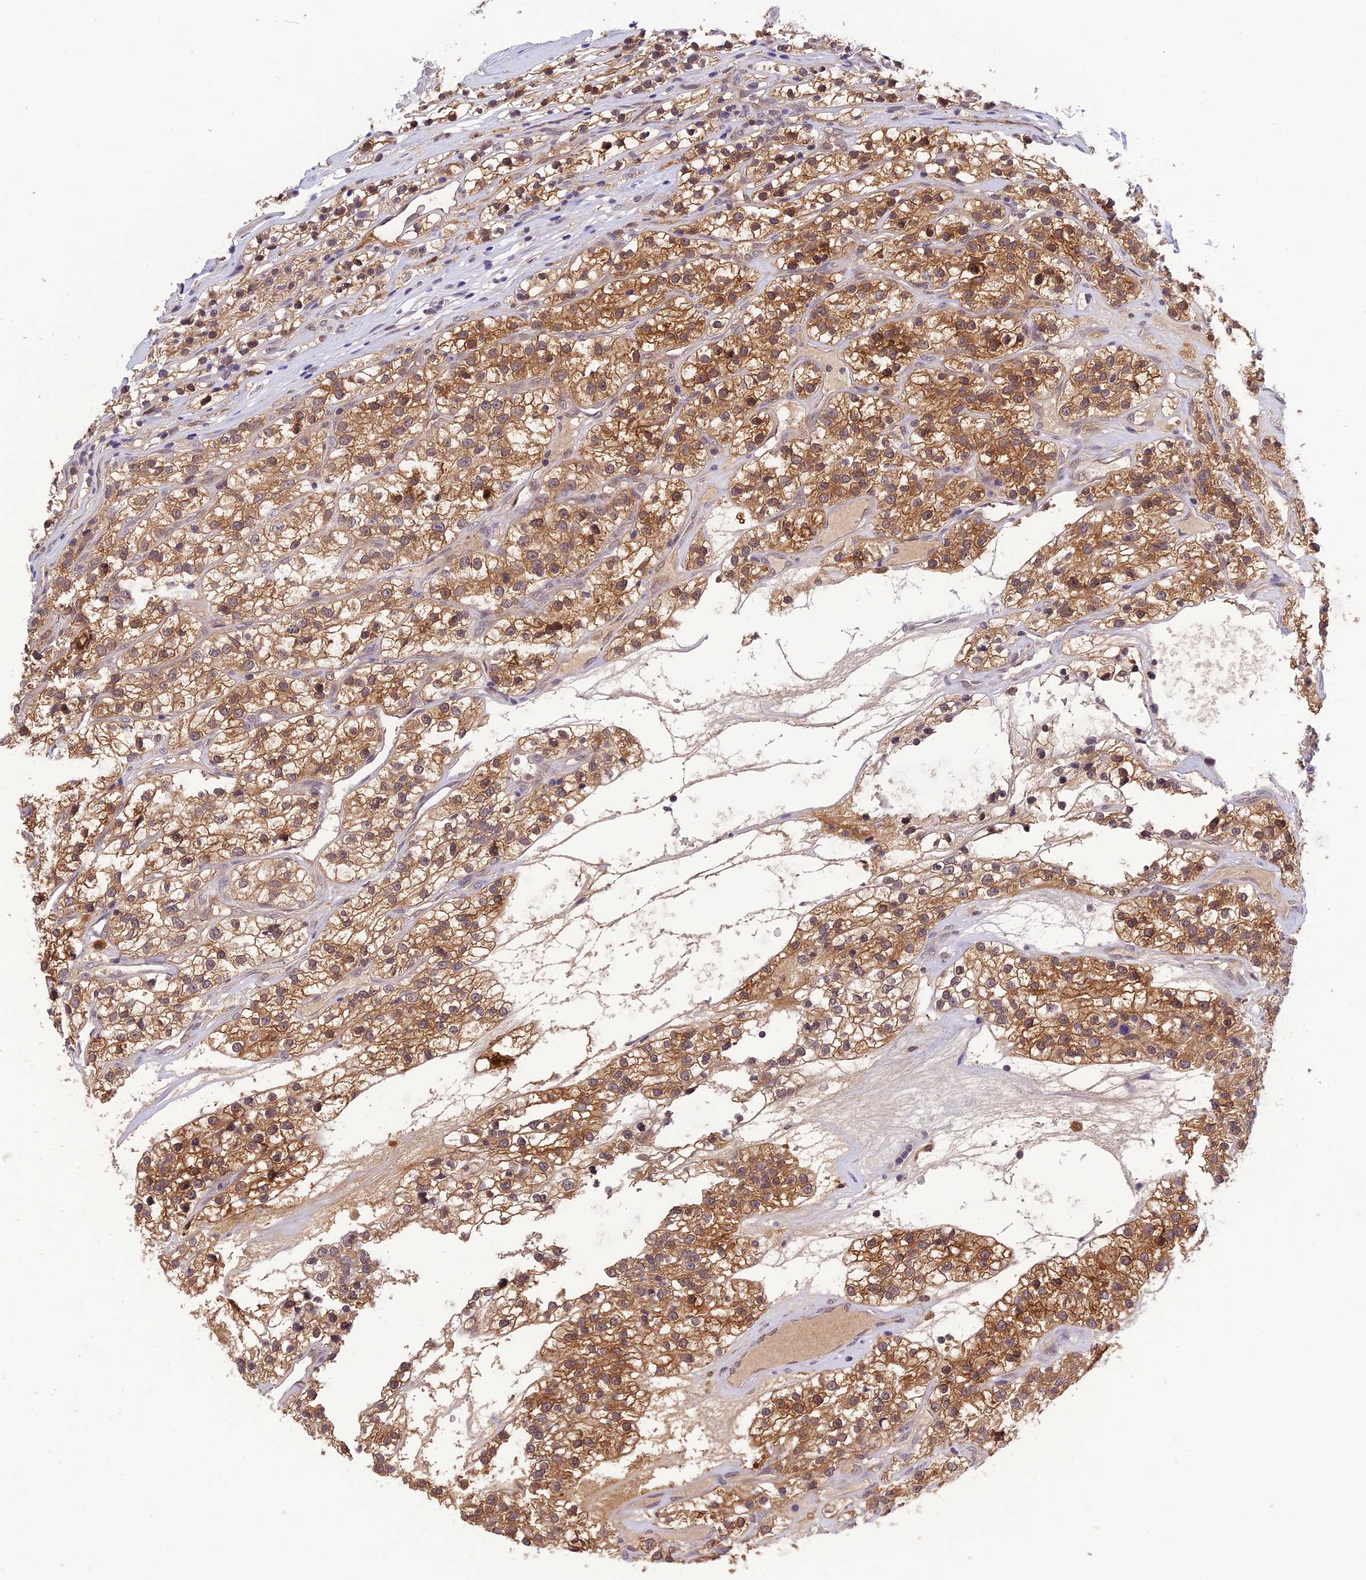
{"staining": {"intensity": "moderate", "quantity": ">75%", "location": "cytoplasmic/membranous"}, "tissue": "renal cancer", "cell_type": "Tumor cells", "image_type": "cancer", "snomed": [{"axis": "morphology", "description": "Adenocarcinoma, NOS"}, {"axis": "topography", "description": "Kidney"}], "caption": "The photomicrograph displays immunohistochemical staining of adenocarcinoma (renal). There is moderate cytoplasmic/membranous positivity is present in approximately >75% of tumor cells. Using DAB (3,3'-diaminobenzidine) (brown) and hematoxylin (blue) stains, captured at high magnification using brightfield microscopy.", "gene": "MNS1", "patient": {"sex": "female", "age": 57}}